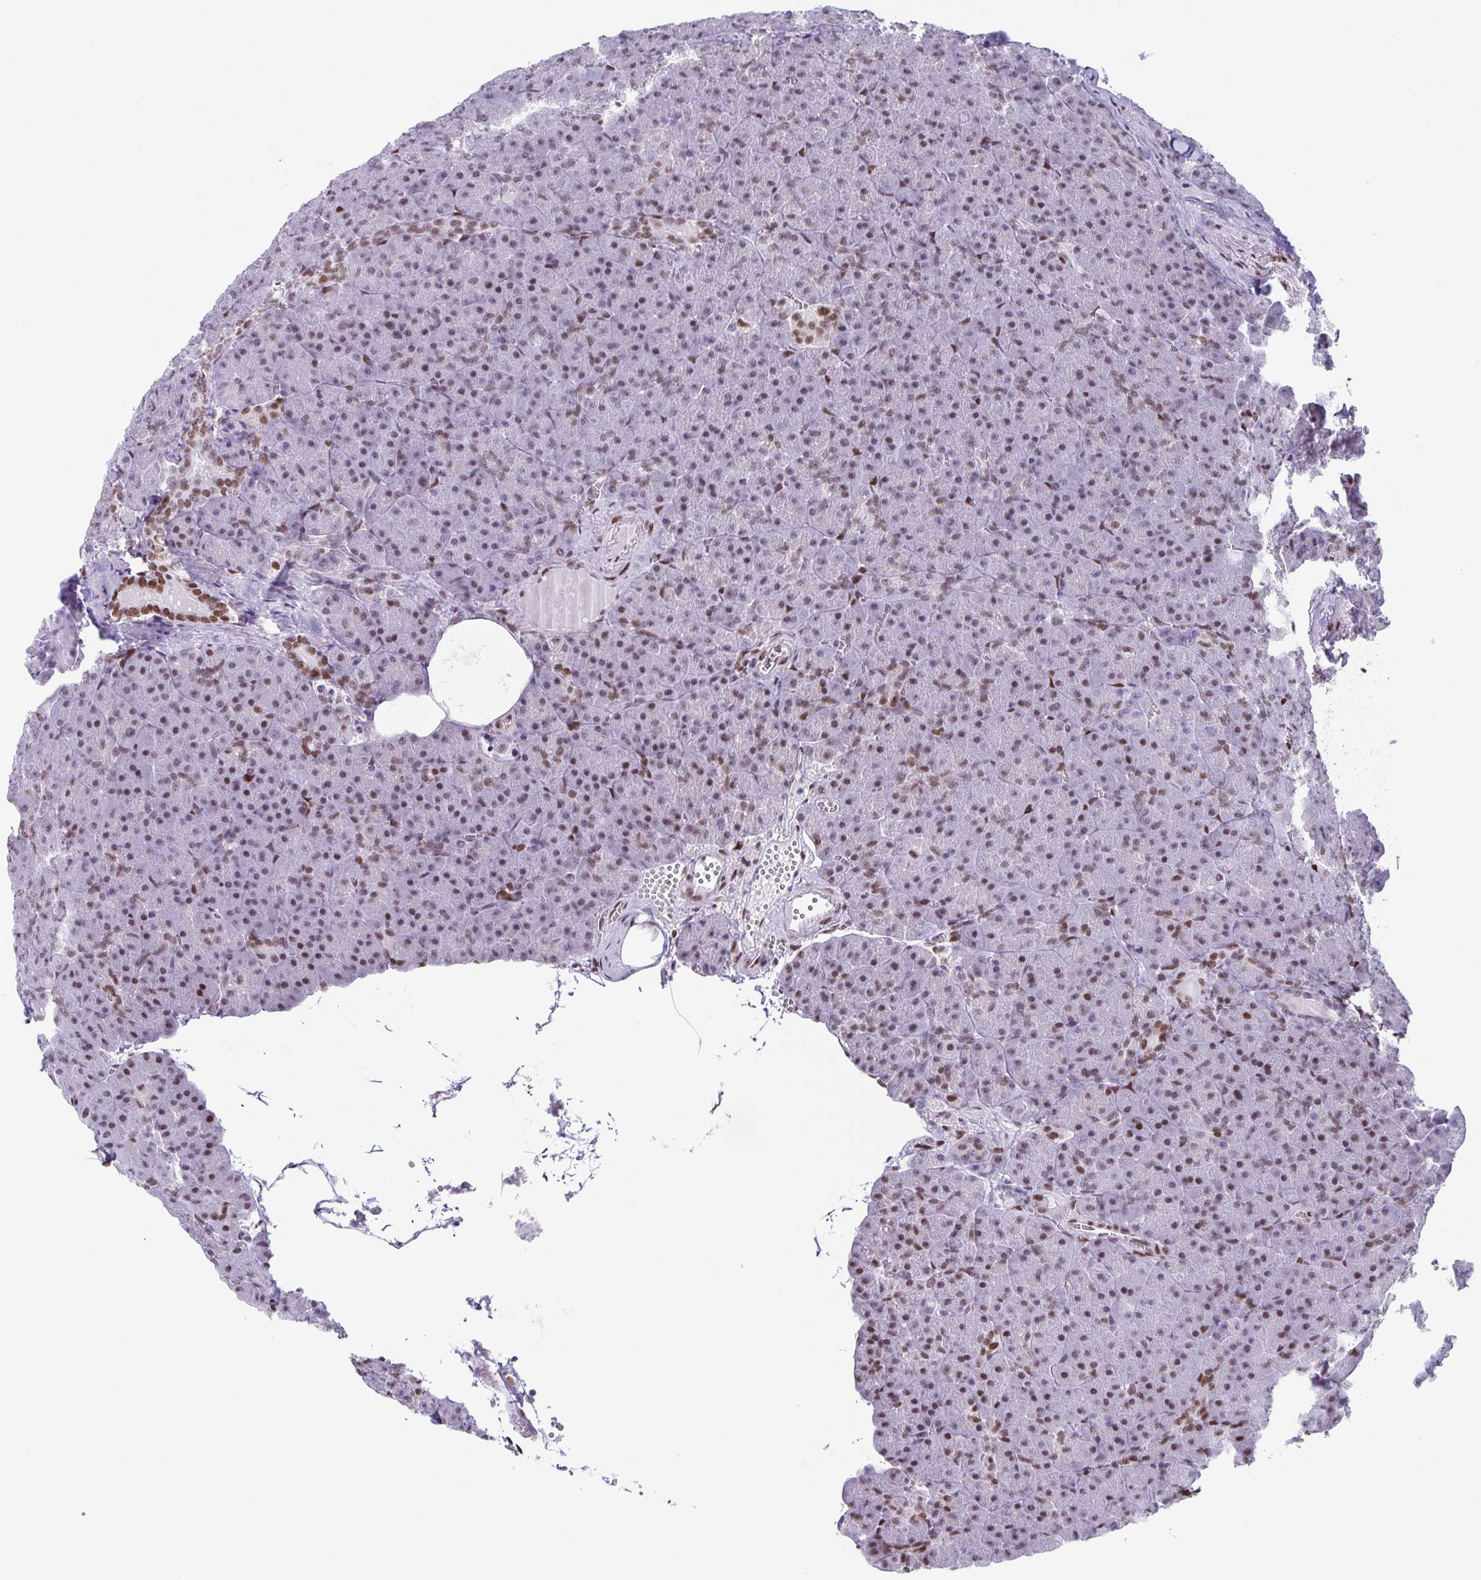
{"staining": {"intensity": "moderate", "quantity": "25%-75%", "location": "nuclear"}, "tissue": "pancreas", "cell_type": "Exocrine glandular cells", "image_type": "normal", "snomed": [{"axis": "morphology", "description": "Normal tissue, NOS"}, {"axis": "topography", "description": "Pancreas"}], "caption": "Approximately 25%-75% of exocrine glandular cells in unremarkable pancreas demonstrate moderate nuclear protein positivity as visualized by brown immunohistochemical staining.", "gene": "JUND", "patient": {"sex": "female", "age": 74}}